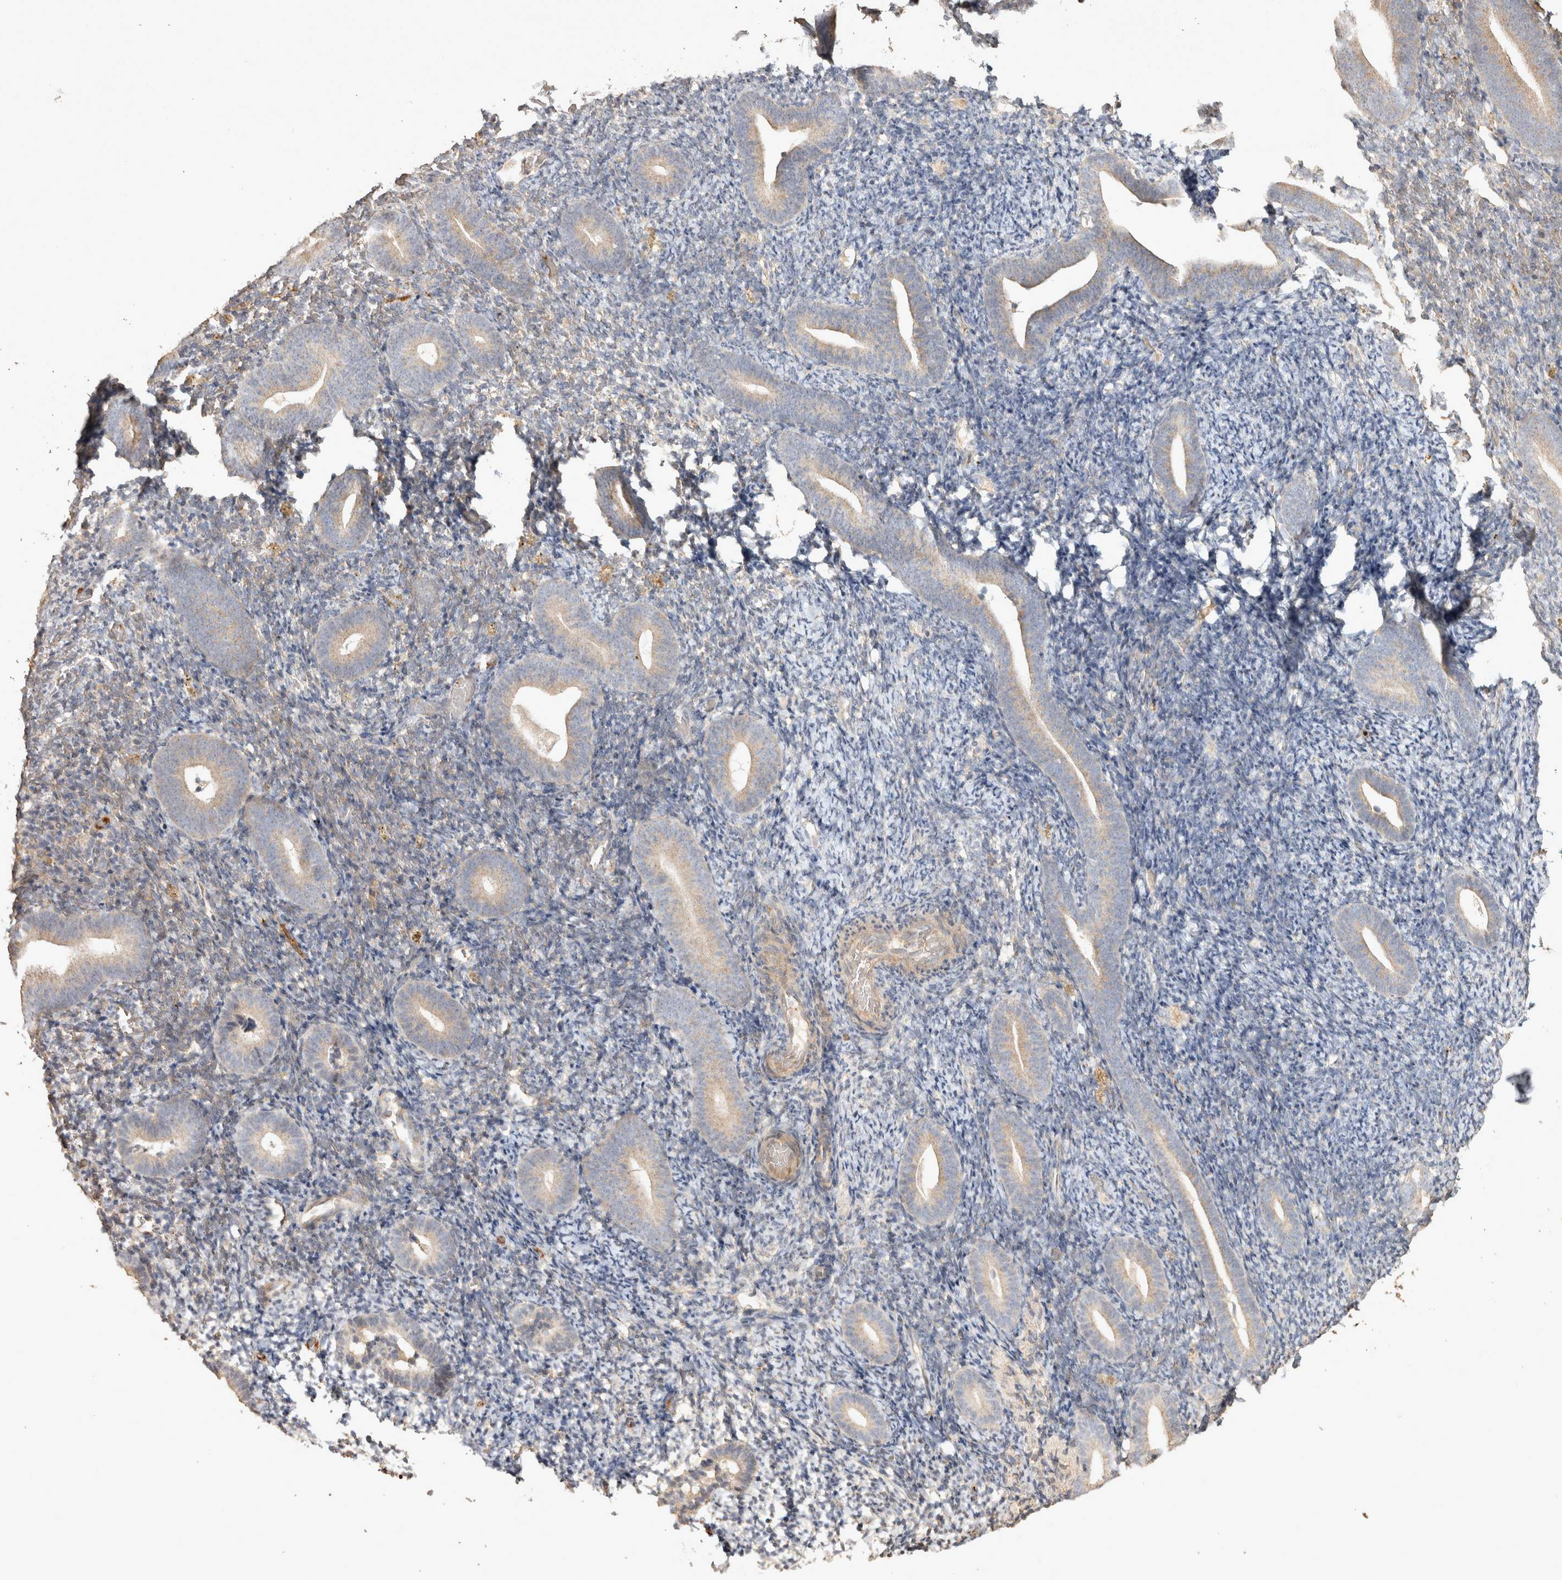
{"staining": {"intensity": "negative", "quantity": "none", "location": "none"}, "tissue": "endometrium", "cell_type": "Cells in endometrial stroma", "image_type": "normal", "snomed": [{"axis": "morphology", "description": "Normal tissue, NOS"}, {"axis": "topography", "description": "Endometrium"}], "caption": "DAB (3,3'-diaminobenzidine) immunohistochemical staining of unremarkable endometrium displays no significant positivity in cells in endometrial stroma.", "gene": "OSTN", "patient": {"sex": "female", "age": 51}}